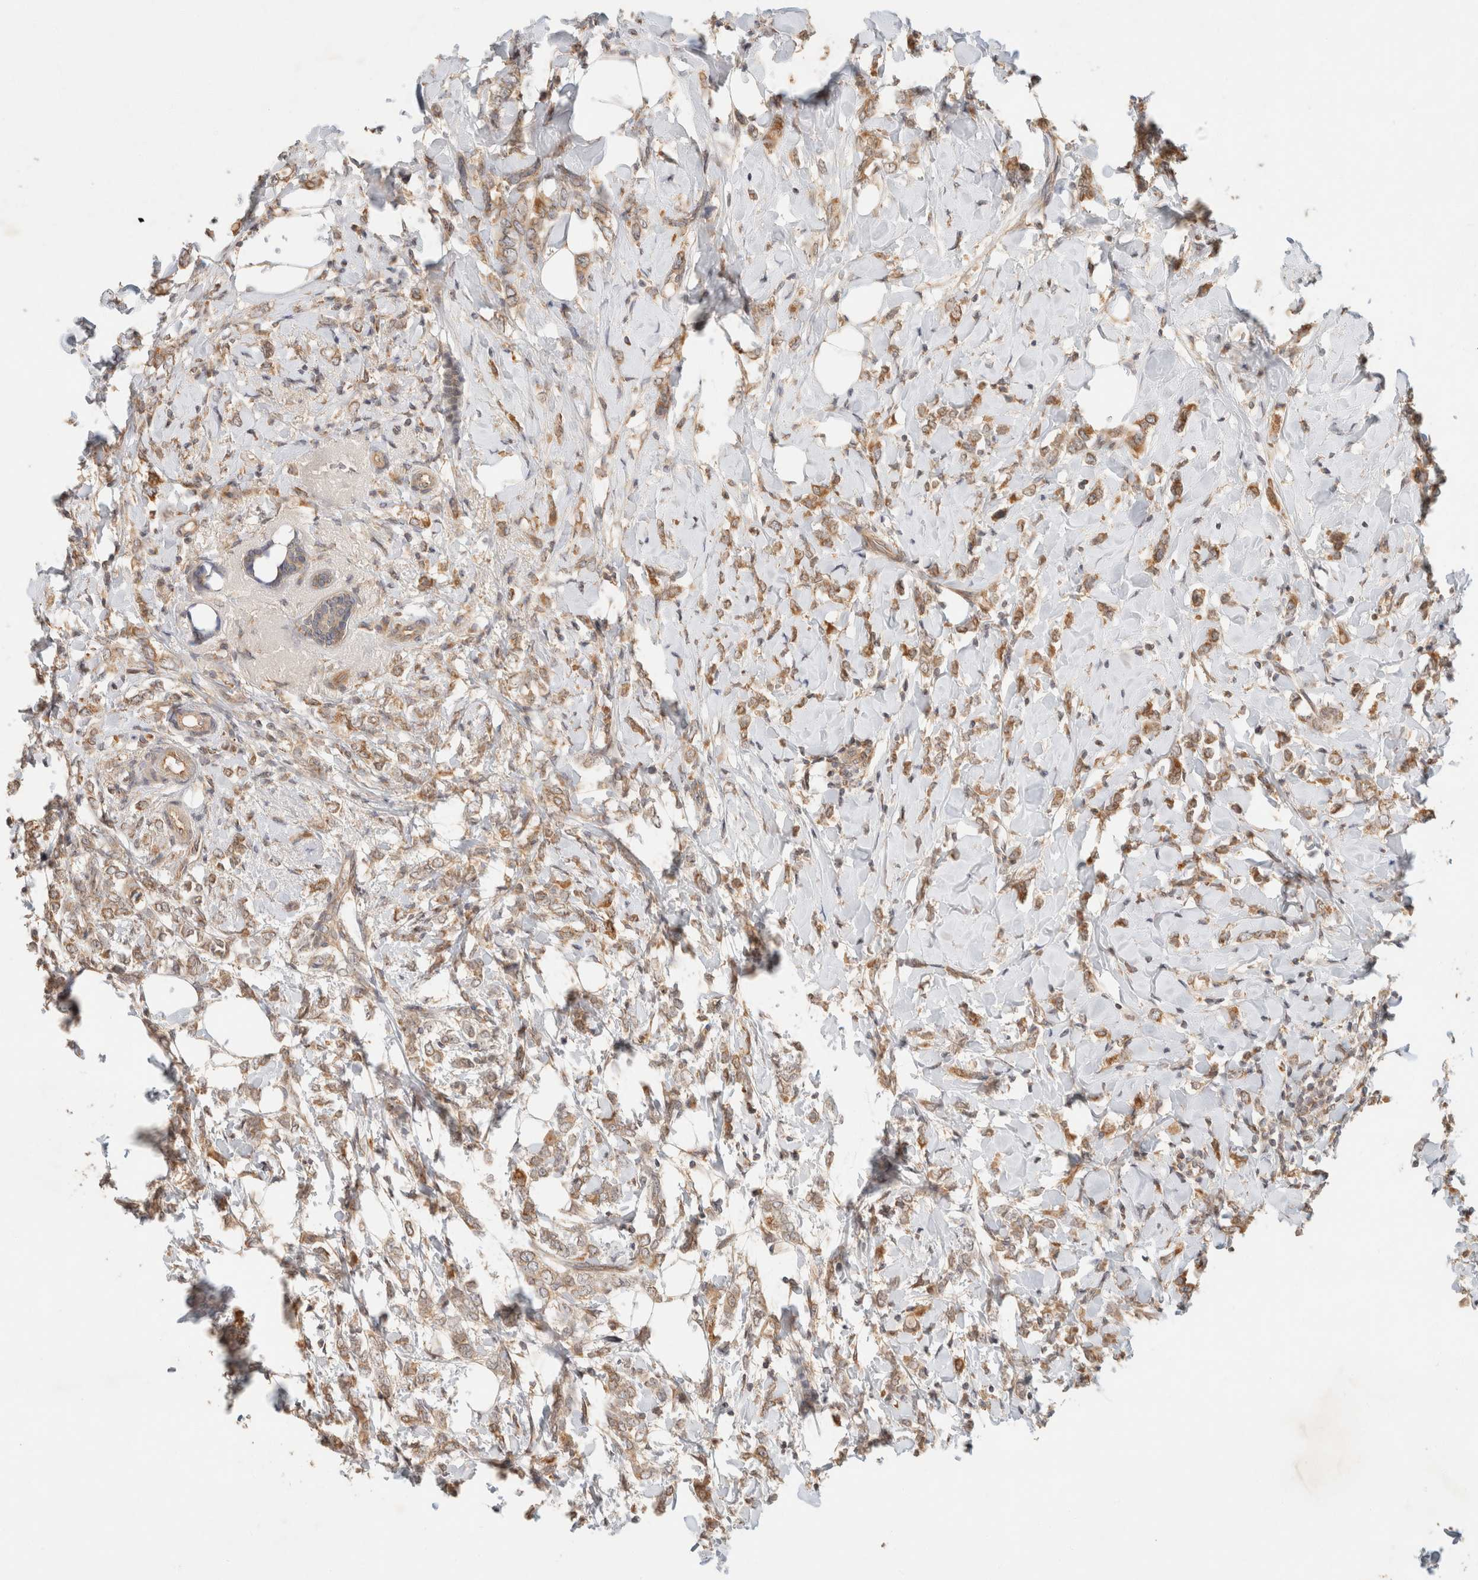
{"staining": {"intensity": "moderate", "quantity": ">75%", "location": "cytoplasmic/membranous"}, "tissue": "breast cancer", "cell_type": "Tumor cells", "image_type": "cancer", "snomed": [{"axis": "morphology", "description": "Normal tissue, NOS"}, {"axis": "morphology", "description": "Lobular carcinoma"}, {"axis": "topography", "description": "Breast"}], "caption": "An IHC histopathology image of tumor tissue is shown. Protein staining in brown shows moderate cytoplasmic/membranous positivity in lobular carcinoma (breast) within tumor cells.", "gene": "TACC1", "patient": {"sex": "female", "age": 47}}